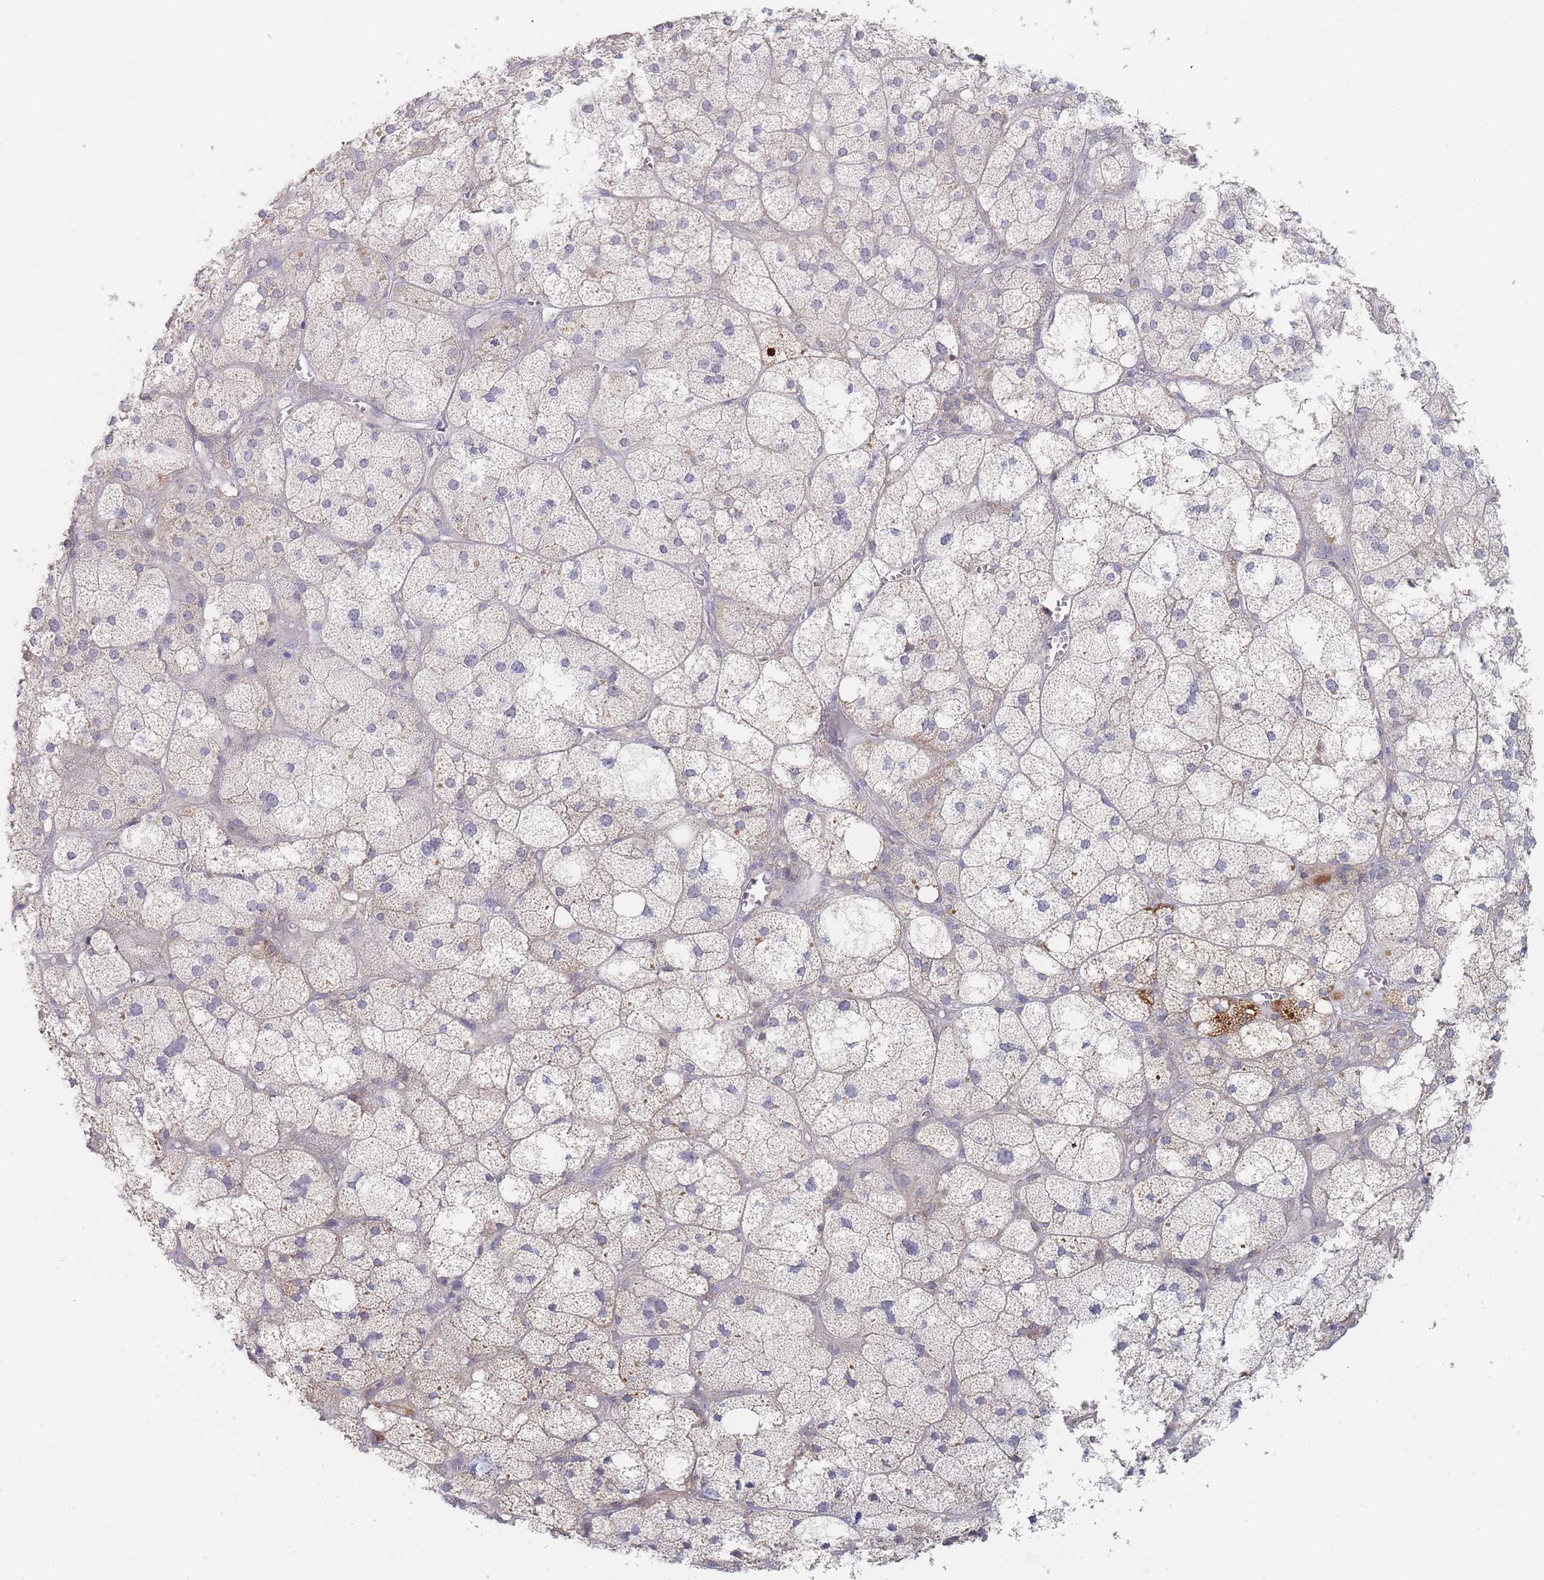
{"staining": {"intensity": "moderate", "quantity": "<25%", "location": "cytoplasmic/membranous"}, "tissue": "adrenal gland", "cell_type": "Glandular cells", "image_type": "normal", "snomed": [{"axis": "morphology", "description": "Normal tissue, NOS"}, {"axis": "topography", "description": "Adrenal gland"}], "caption": "This histopathology image demonstrates benign adrenal gland stained with immunohistochemistry (IHC) to label a protein in brown. The cytoplasmic/membranous of glandular cells show moderate positivity for the protein. Nuclei are counter-stained blue.", "gene": "PPP6C", "patient": {"sex": "female", "age": 61}}